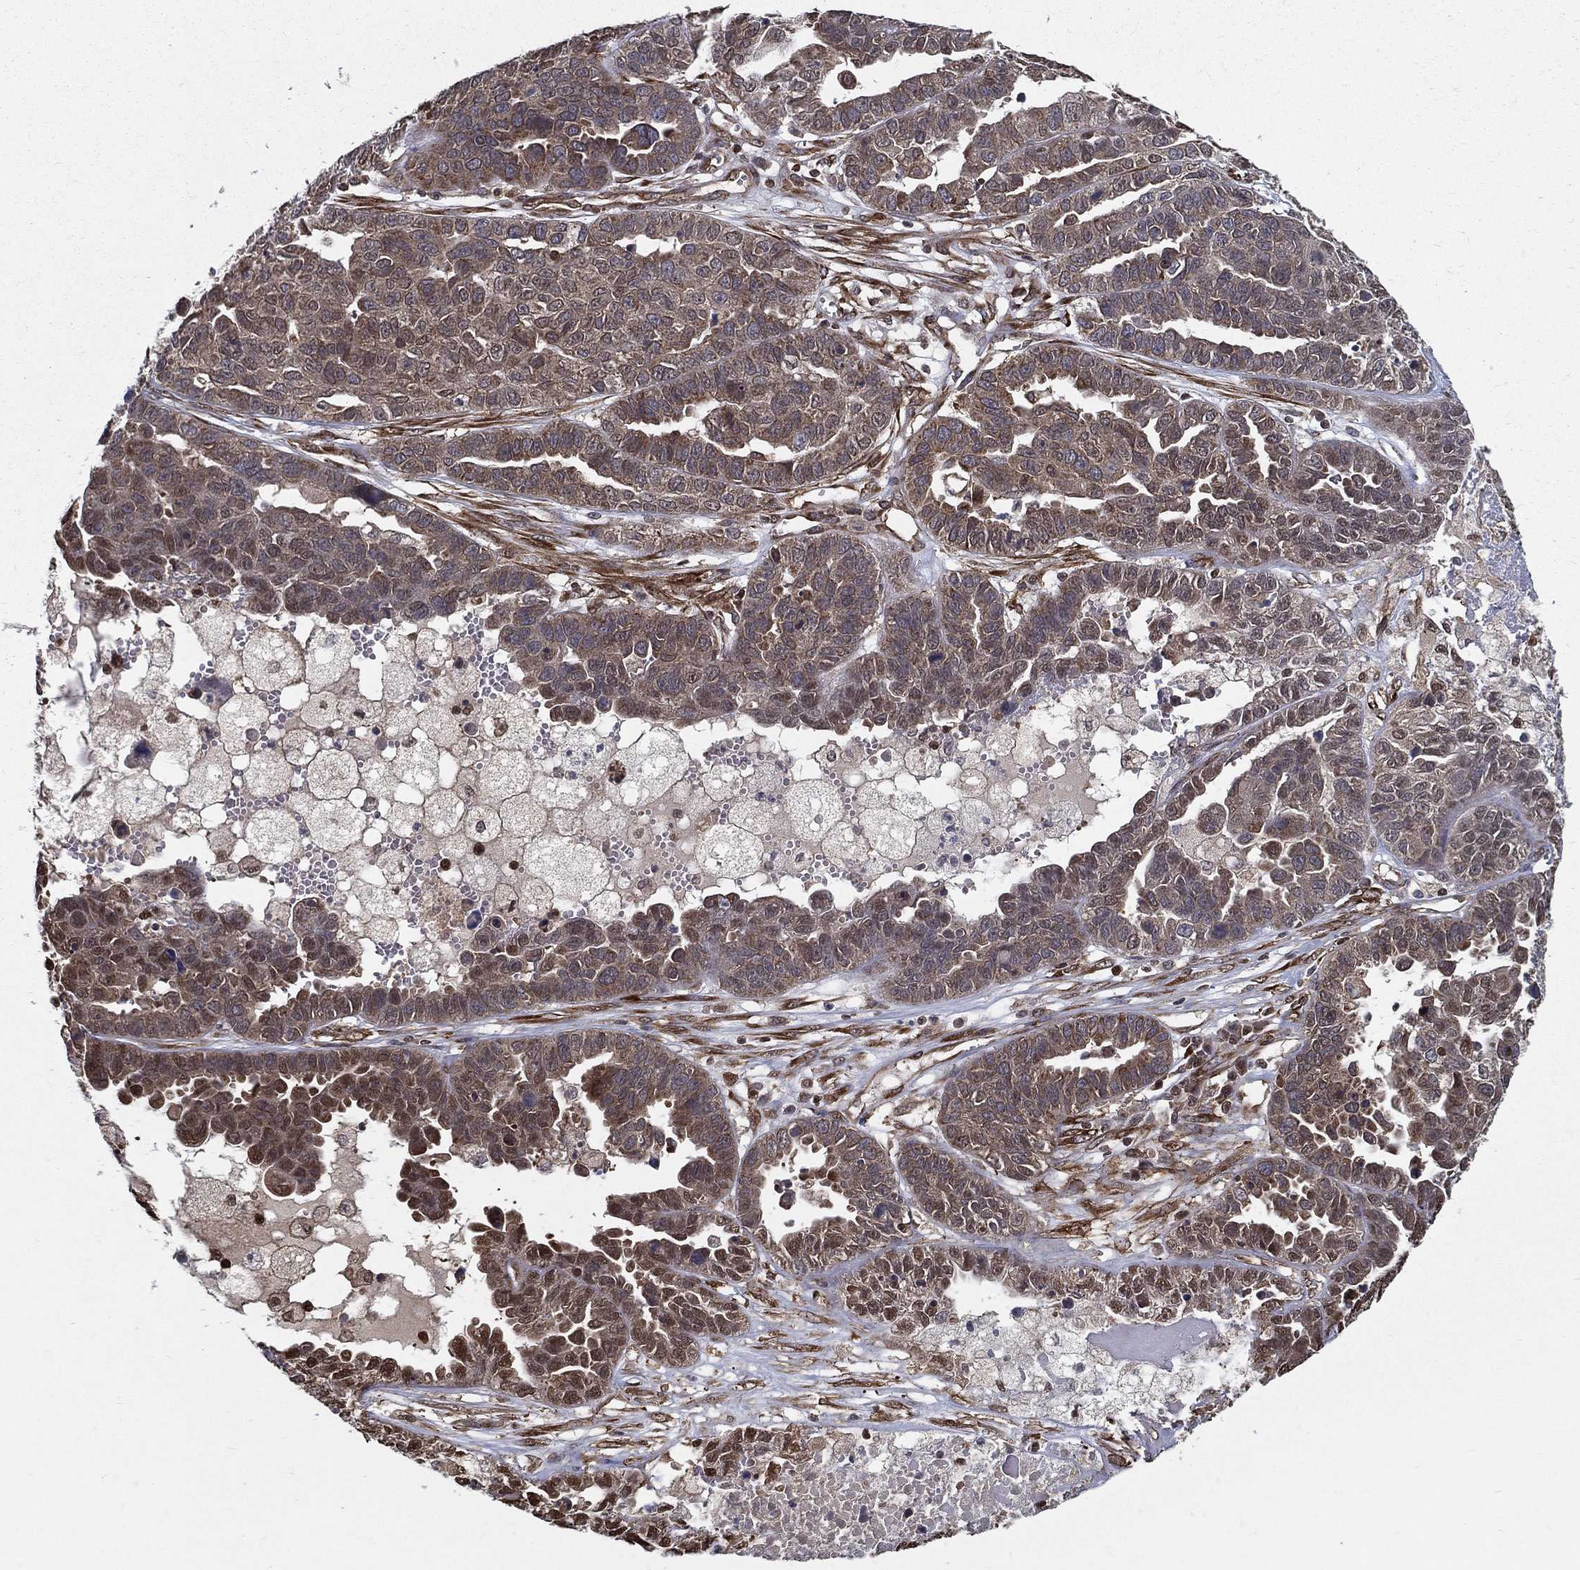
{"staining": {"intensity": "weak", "quantity": "<25%", "location": "cytoplasmic/membranous"}, "tissue": "ovarian cancer", "cell_type": "Tumor cells", "image_type": "cancer", "snomed": [{"axis": "morphology", "description": "Cystadenocarcinoma, serous, NOS"}, {"axis": "topography", "description": "Ovary"}], "caption": "This is a image of IHC staining of ovarian cancer (serous cystadenocarcinoma), which shows no positivity in tumor cells. (DAB (3,3'-diaminobenzidine) immunohistochemistry (IHC) with hematoxylin counter stain).", "gene": "CERS2", "patient": {"sex": "female", "age": 87}}